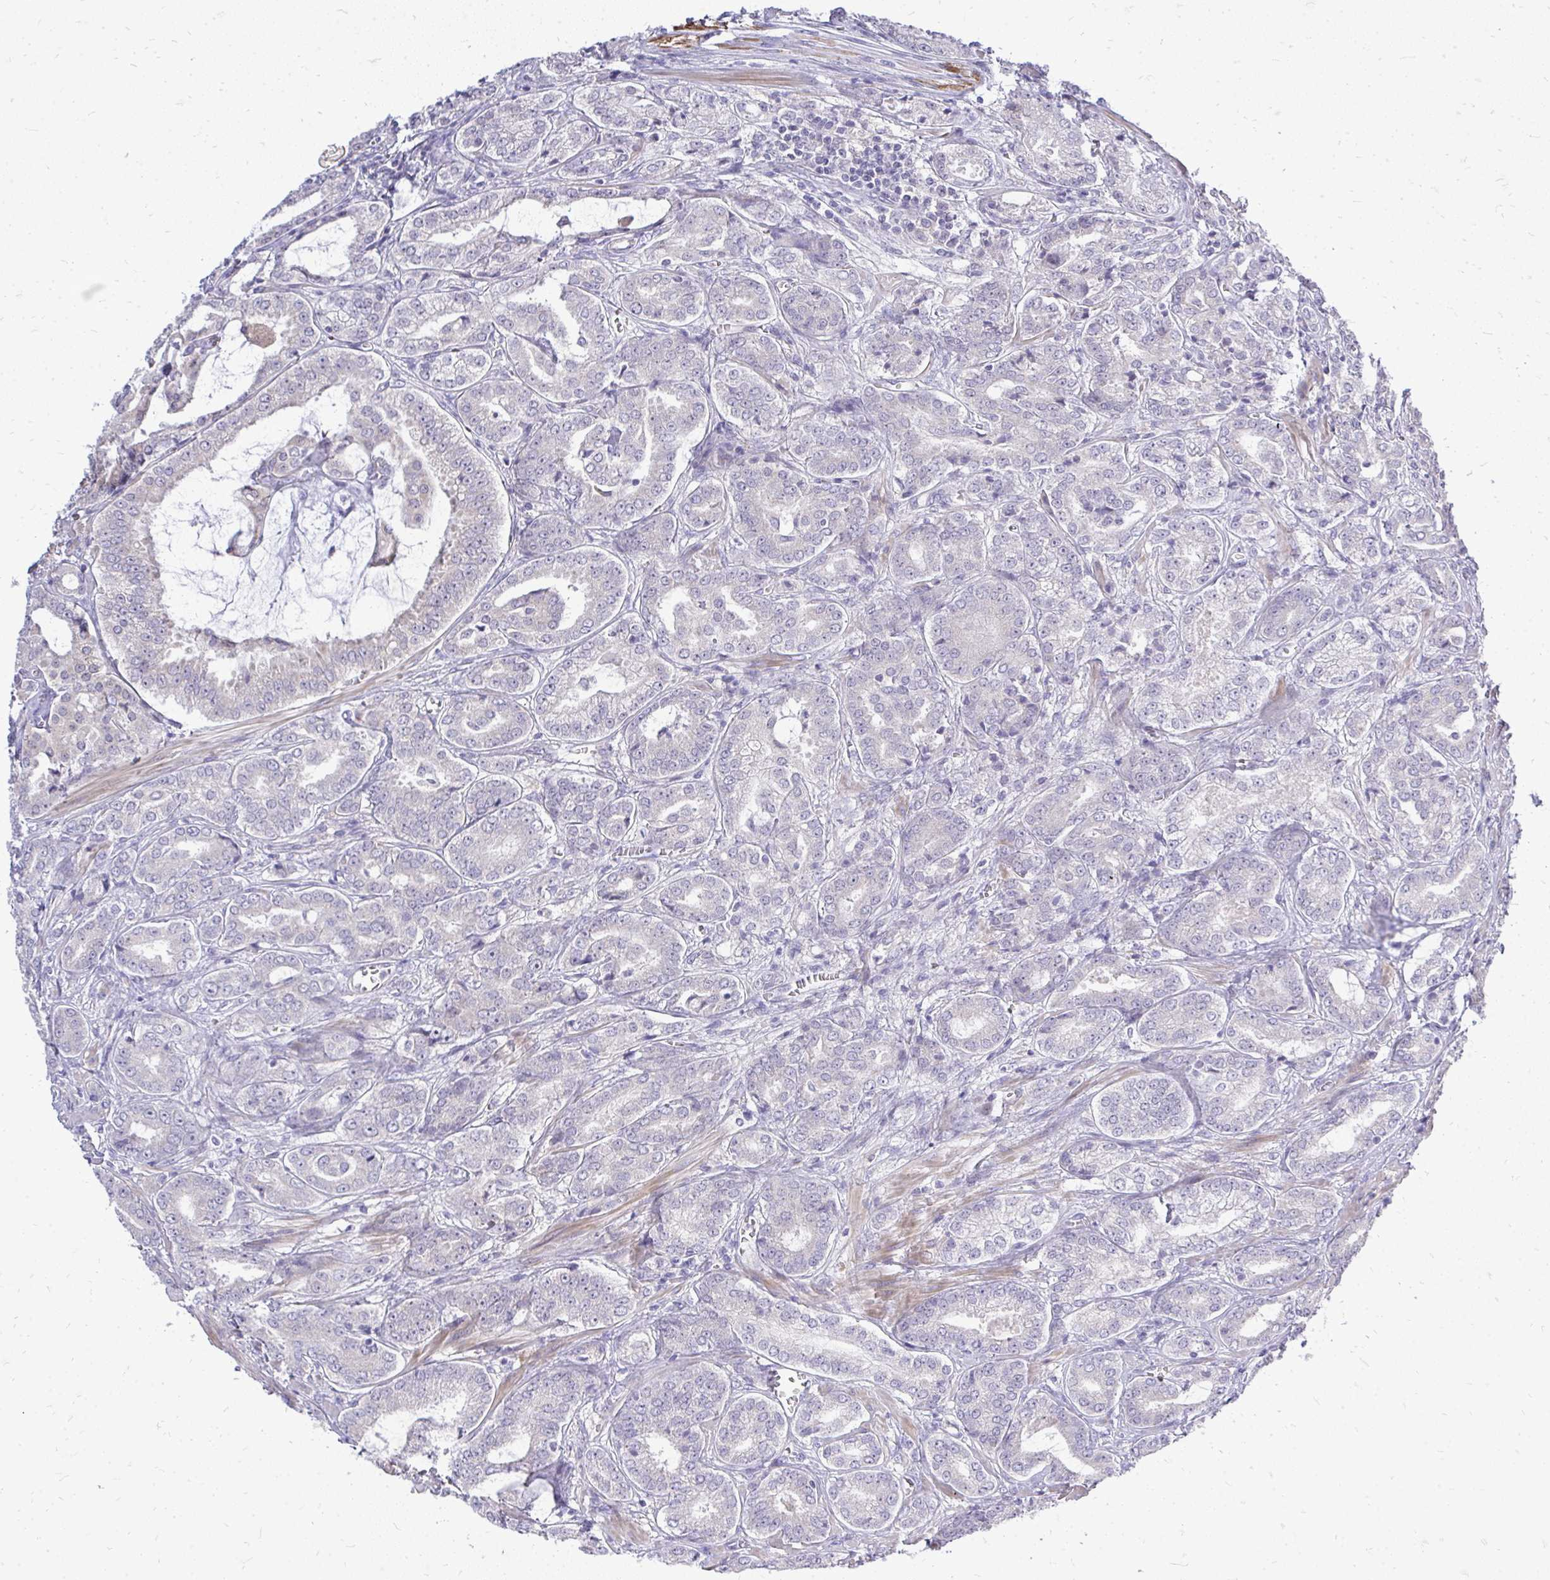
{"staining": {"intensity": "negative", "quantity": "none", "location": "none"}, "tissue": "prostate cancer", "cell_type": "Tumor cells", "image_type": "cancer", "snomed": [{"axis": "morphology", "description": "Adenocarcinoma, High grade"}, {"axis": "topography", "description": "Prostate"}], "caption": "Immunohistochemical staining of high-grade adenocarcinoma (prostate) reveals no significant expression in tumor cells.", "gene": "OR8D1", "patient": {"sex": "male", "age": 64}}